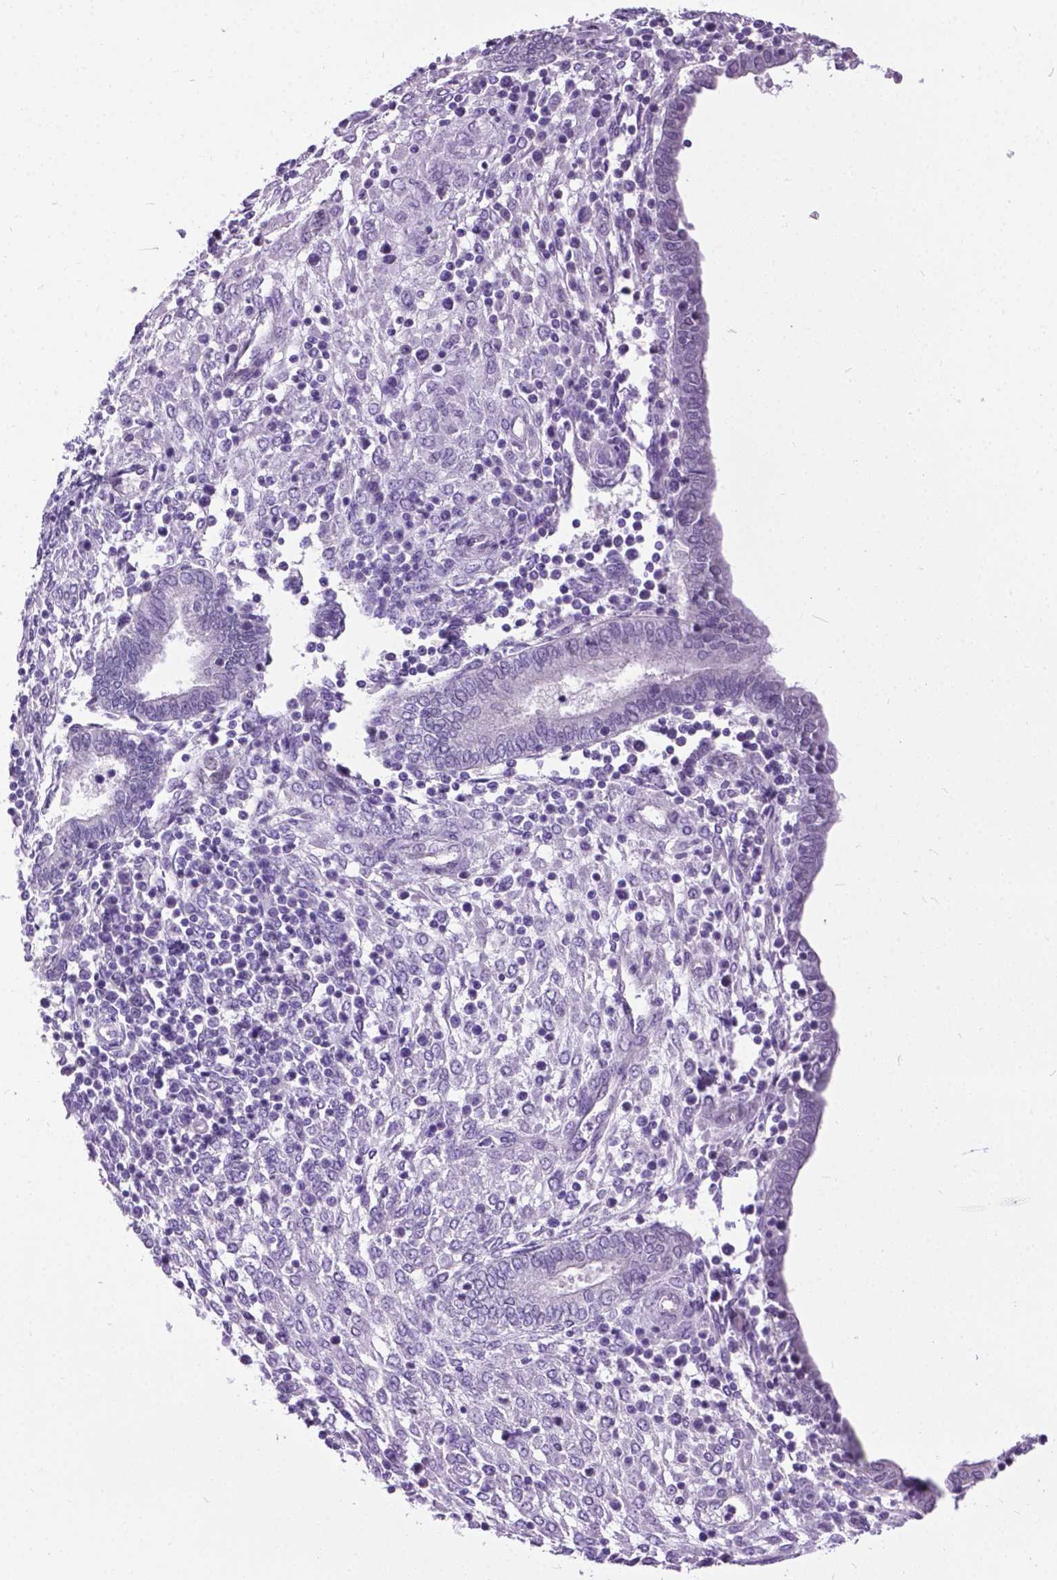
{"staining": {"intensity": "negative", "quantity": "none", "location": "none"}, "tissue": "endometrium", "cell_type": "Cells in endometrial stroma", "image_type": "normal", "snomed": [{"axis": "morphology", "description": "Normal tissue, NOS"}, {"axis": "topography", "description": "Endometrium"}], "caption": "Endometrium stained for a protein using immunohistochemistry exhibits no positivity cells in endometrial stroma.", "gene": "PROB1", "patient": {"sex": "female", "age": 42}}